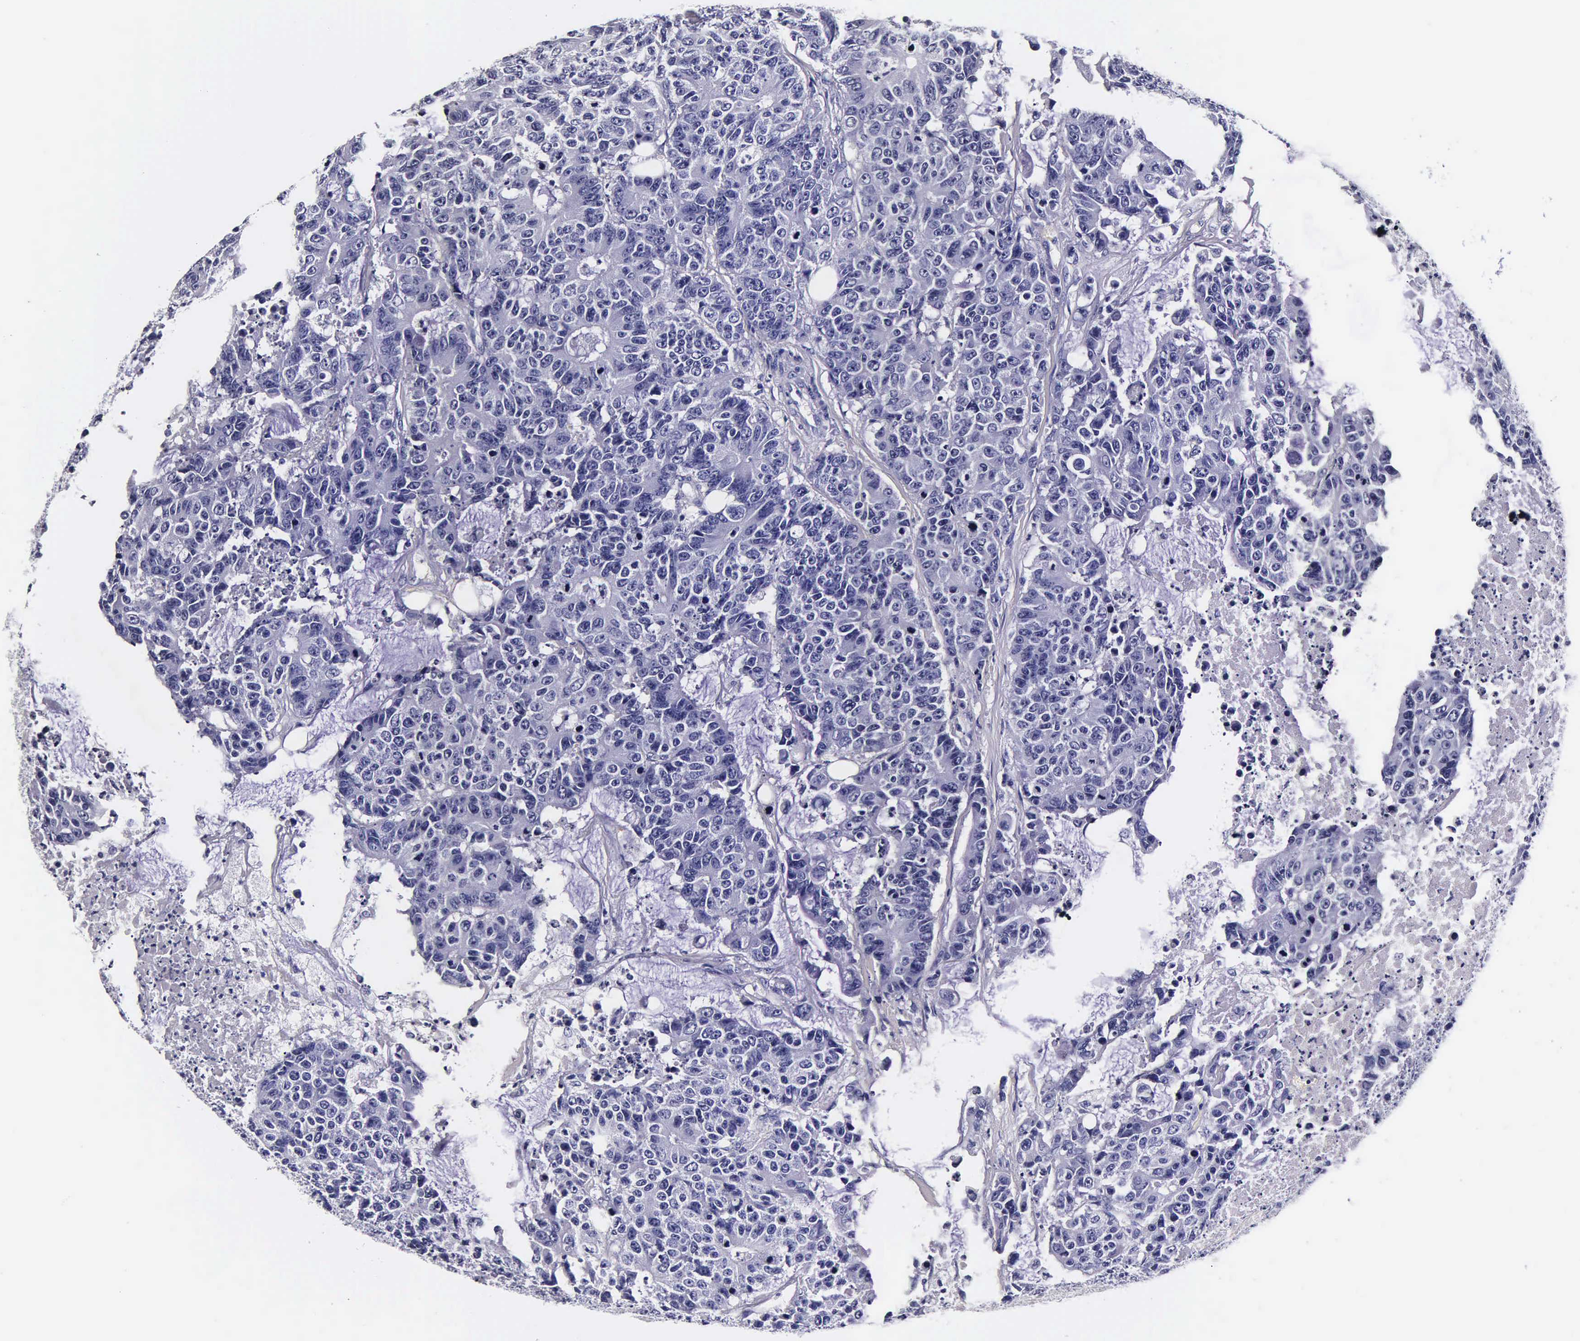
{"staining": {"intensity": "negative", "quantity": "none", "location": "none"}, "tissue": "colorectal cancer", "cell_type": "Tumor cells", "image_type": "cancer", "snomed": [{"axis": "morphology", "description": "Adenocarcinoma, NOS"}, {"axis": "topography", "description": "Colon"}], "caption": "Image shows no protein expression in tumor cells of adenocarcinoma (colorectal) tissue.", "gene": "IAPP", "patient": {"sex": "female", "age": 86}}